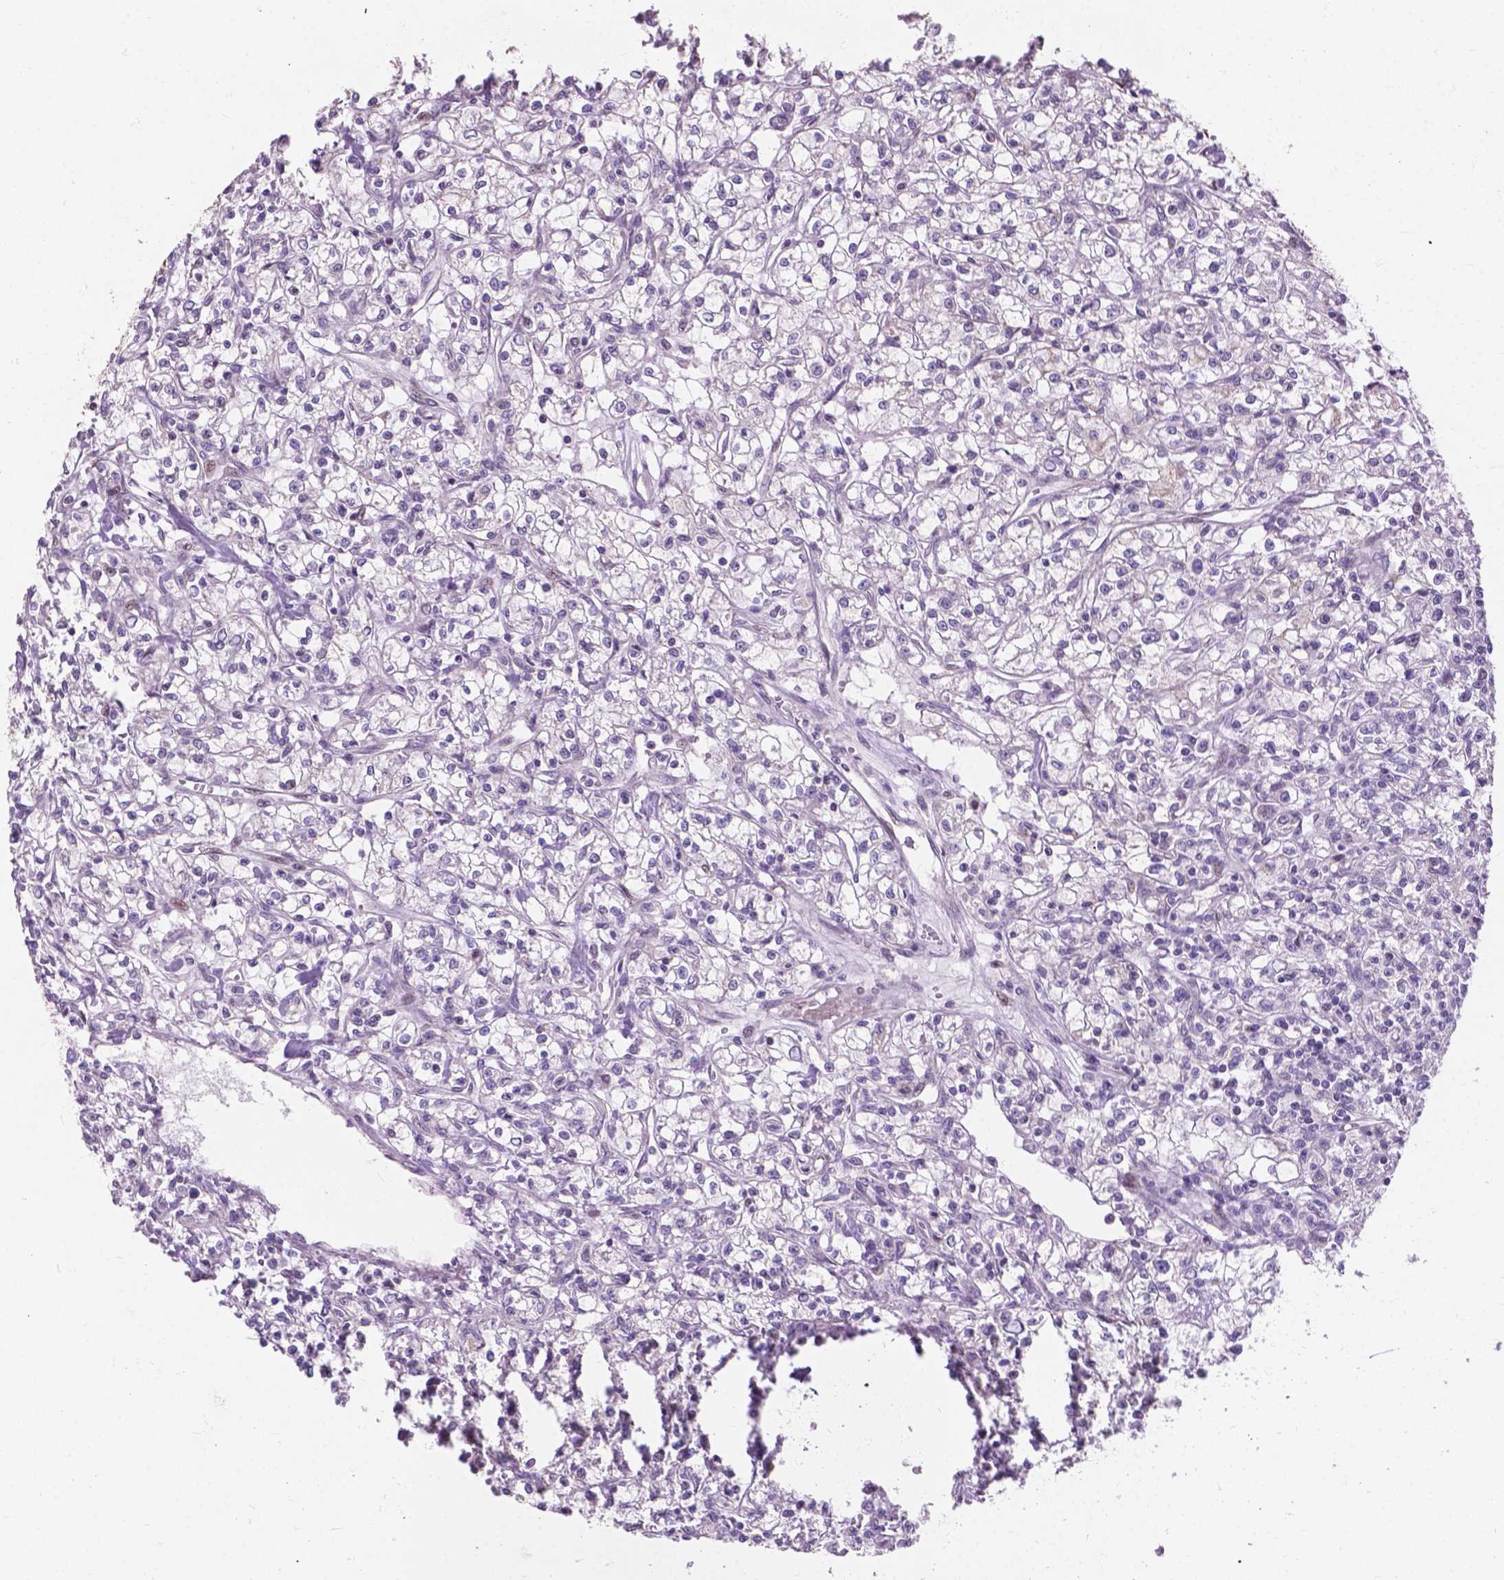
{"staining": {"intensity": "negative", "quantity": "none", "location": "none"}, "tissue": "renal cancer", "cell_type": "Tumor cells", "image_type": "cancer", "snomed": [{"axis": "morphology", "description": "Adenocarcinoma, NOS"}, {"axis": "topography", "description": "Kidney"}], "caption": "Immunohistochemistry (IHC) image of renal cancer (adenocarcinoma) stained for a protein (brown), which demonstrates no expression in tumor cells. Nuclei are stained in blue.", "gene": "MYH14", "patient": {"sex": "female", "age": 59}}